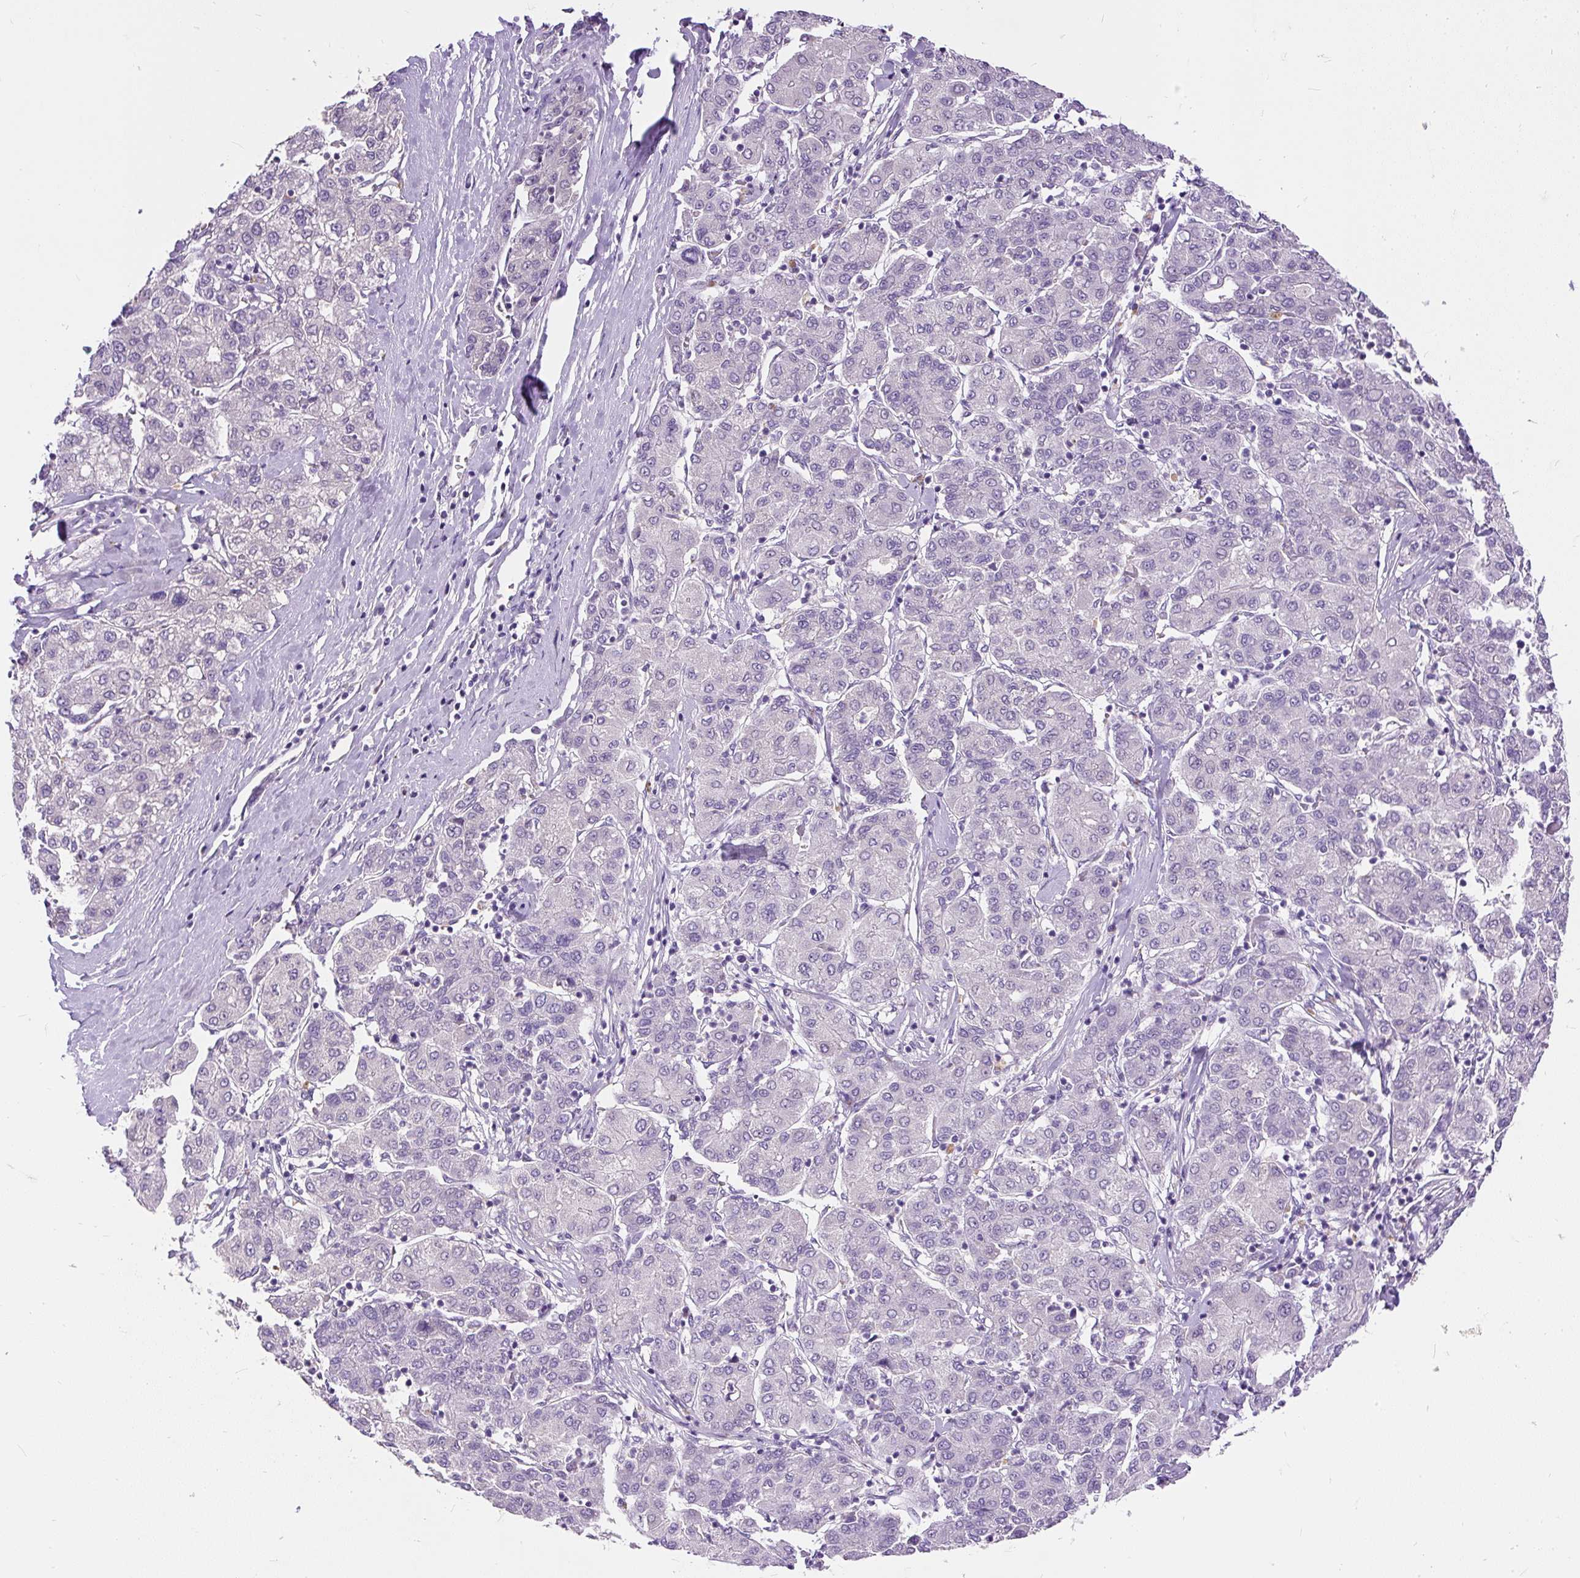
{"staining": {"intensity": "negative", "quantity": "none", "location": "none"}, "tissue": "liver cancer", "cell_type": "Tumor cells", "image_type": "cancer", "snomed": [{"axis": "morphology", "description": "Carcinoma, Hepatocellular, NOS"}, {"axis": "topography", "description": "Liver"}], "caption": "Human liver cancer (hepatocellular carcinoma) stained for a protein using IHC shows no staining in tumor cells.", "gene": "KRTAP20-3", "patient": {"sex": "male", "age": 65}}